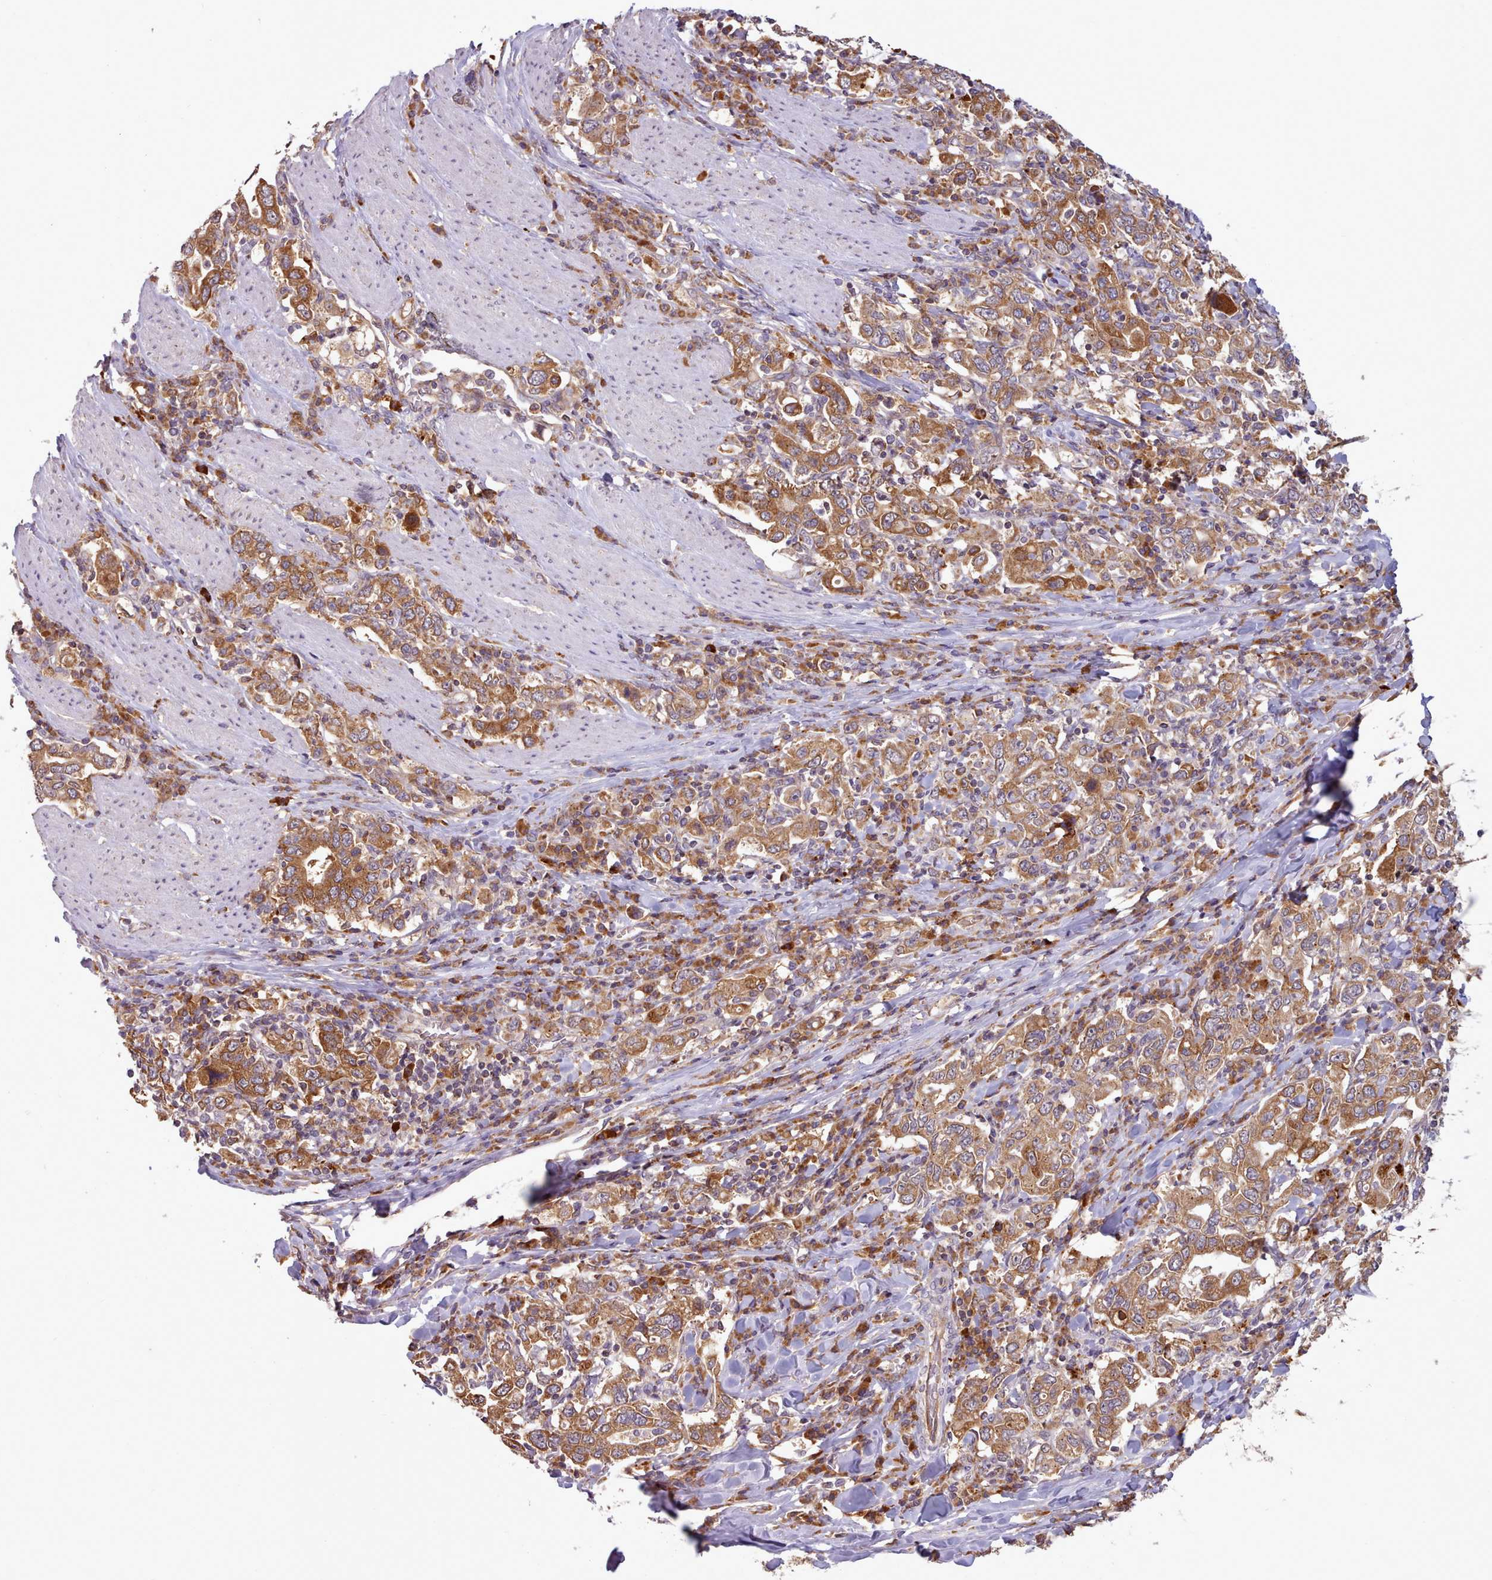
{"staining": {"intensity": "moderate", "quantity": ">75%", "location": "cytoplasmic/membranous"}, "tissue": "stomach cancer", "cell_type": "Tumor cells", "image_type": "cancer", "snomed": [{"axis": "morphology", "description": "Adenocarcinoma, NOS"}, {"axis": "topography", "description": "Stomach, upper"}], "caption": "Stomach cancer stained with DAB immunohistochemistry exhibits medium levels of moderate cytoplasmic/membranous positivity in approximately >75% of tumor cells.", "gene": "CRYBG1", "patient": {"sex": "male", "age": 62}}